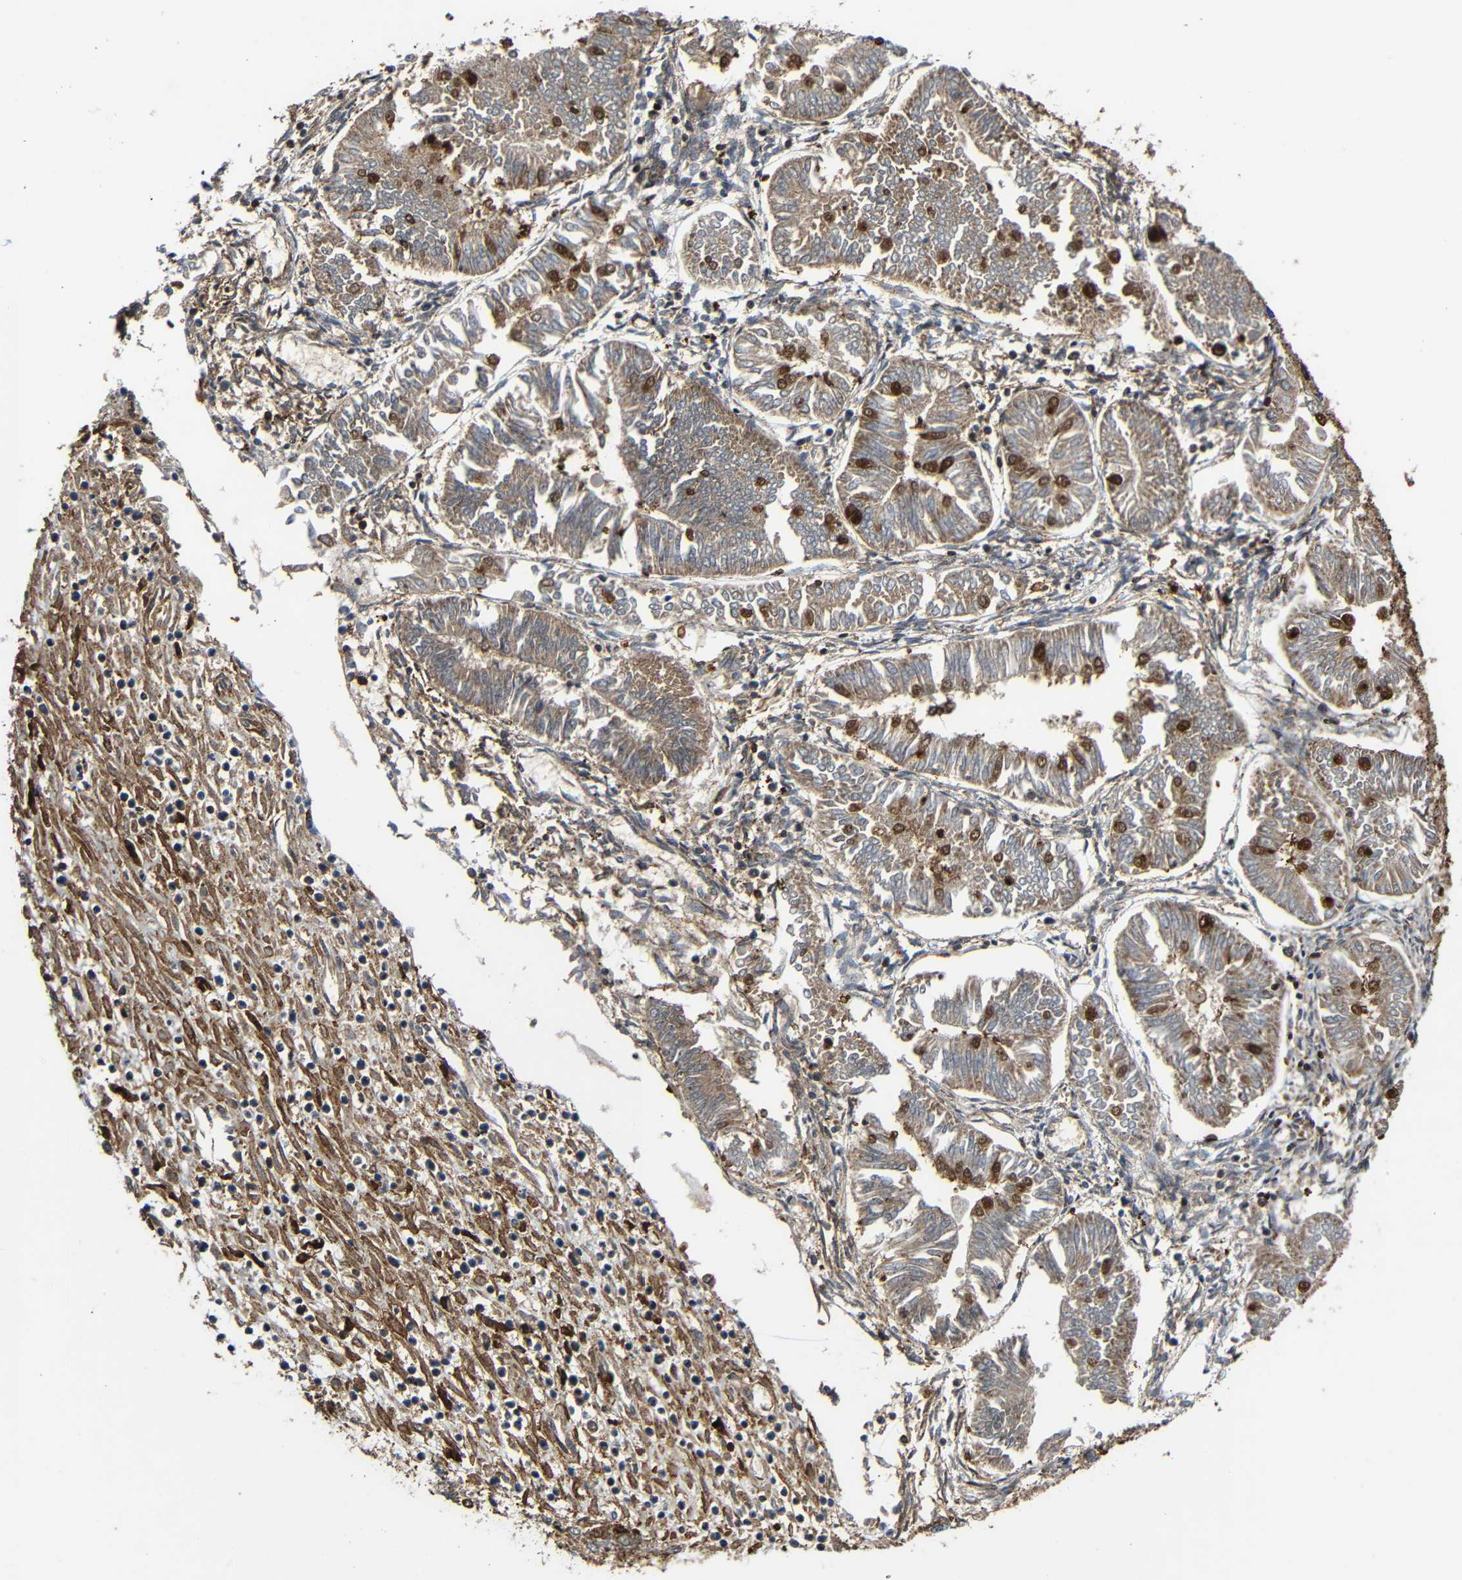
{"staining": {"intensity": "moderate", "quantity": ">75%", "location": "cytoplasmic/membranous"}, "tissue": "endometrial cancer", "cell_type": "Tumor cells", "image_type": "cancer", "snomed": [{"axis": "morphology", "description": "Adenocarcinoma, NOS"}, {"axis": "topography", "description": "Endometrium"}], "caption": "A micrograph of human endometrial adenocarcinoma stained for a protein exhibits moderate cytoplasmic/membranous brown staining in tumor cells. (DAB IHC, brown staining for protein, blue staining for nuclei).", "gene": "C1GALT1", "patient": {"sex": "female", "age": 53}}